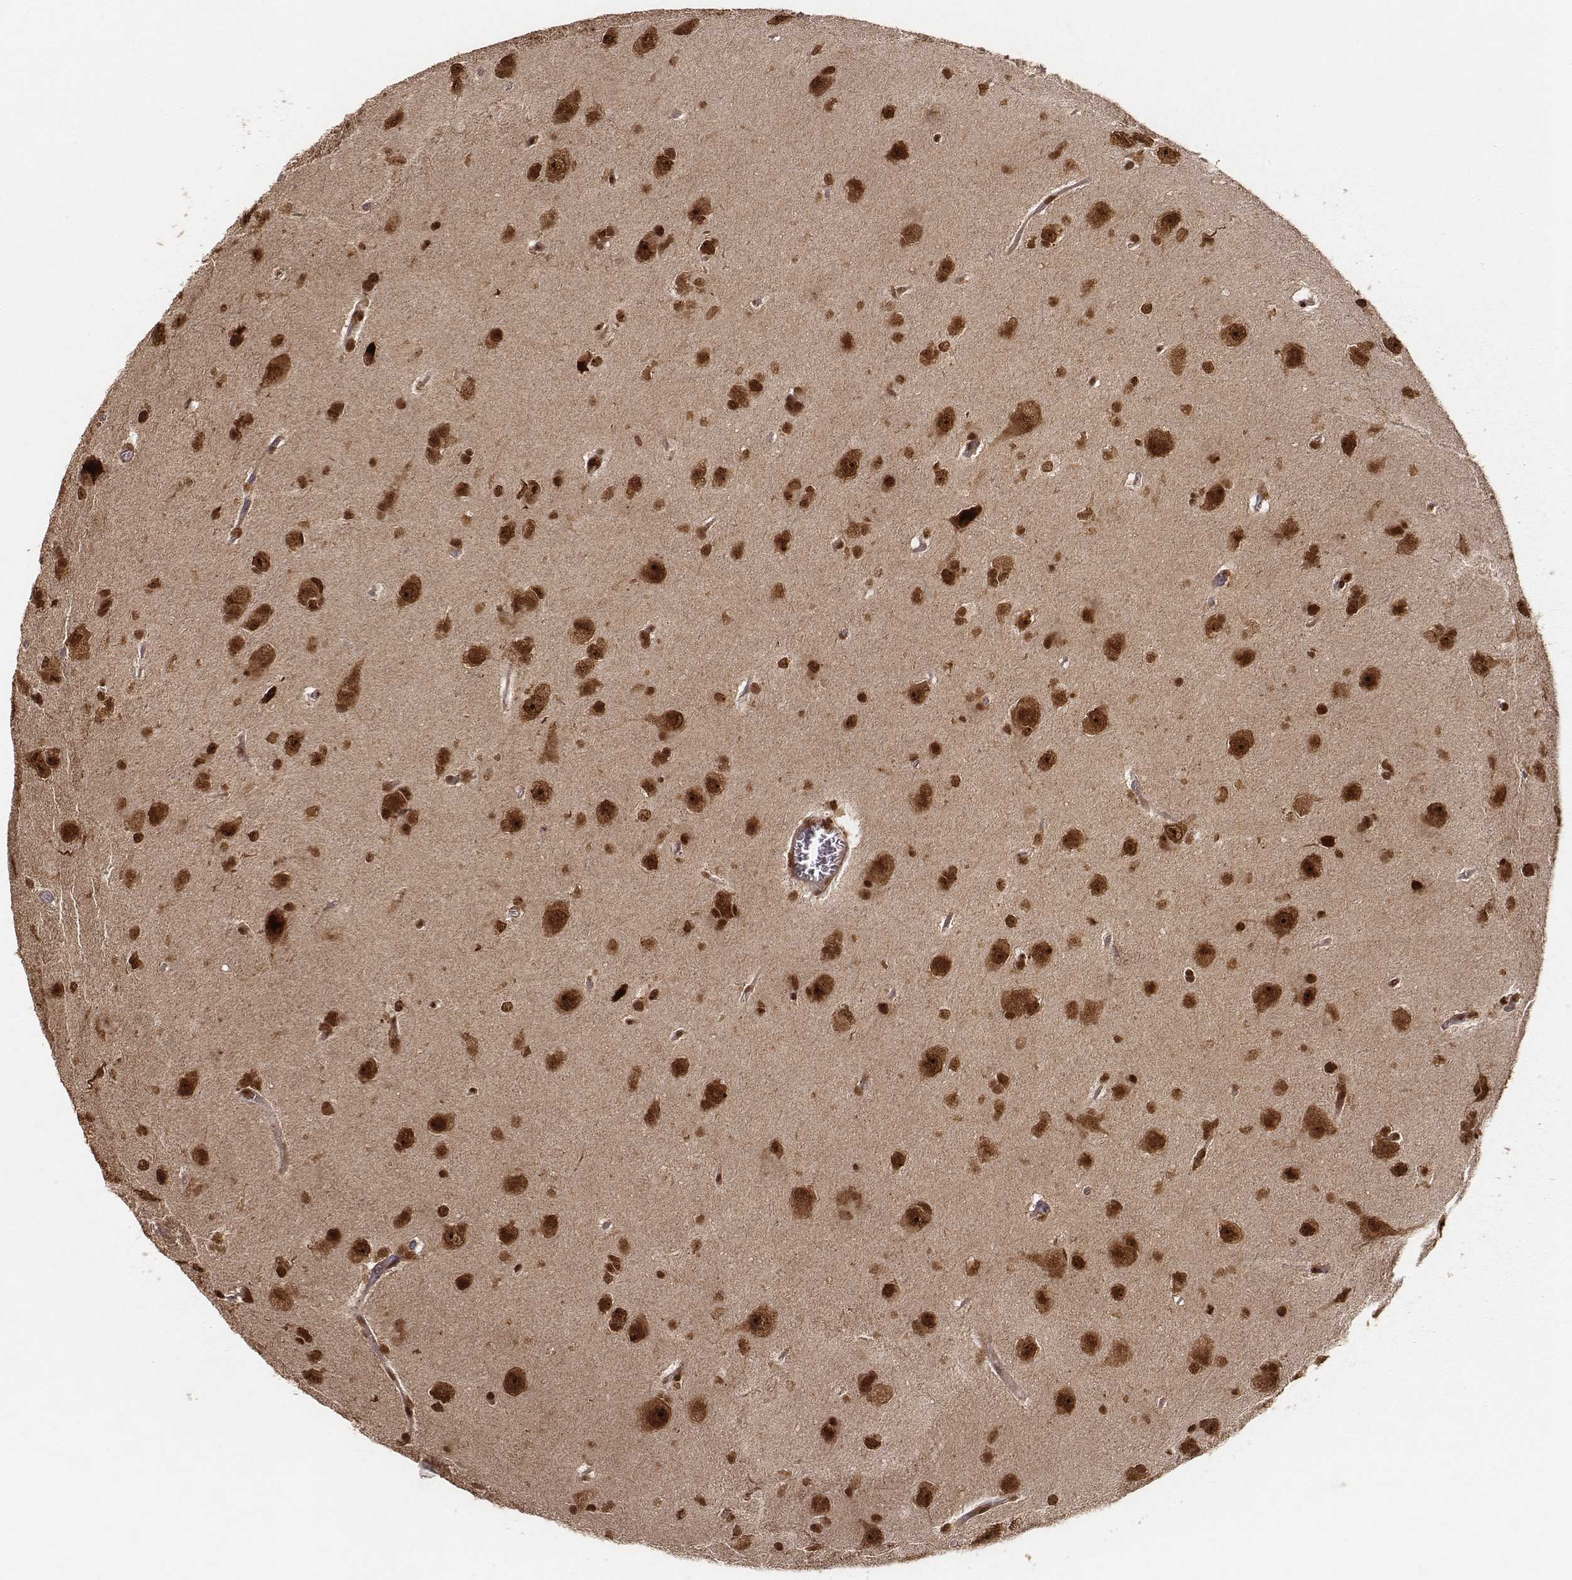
{"staining": {"intensity": "strong", "quantity": ">75%", "location": "cytoplasmic/membranous,nuclear"}, "tissue": "glioma", "cell_type": "Tumor cells", "image_type": "cancer", "snomed": [{"axis": "morphology", "description": "Glioma, malignant, Low grade"}, {"axis": "topography", "description": "Brain"}], "caption": "There is high levels of strong cytoplasmic/membranous and nuclear expression in tumor cells of glioma, as demonstrated by immunohistochemical staining (brown color).", "gene": "NFX1", "patient": {"sex": "male", "age": 58}}